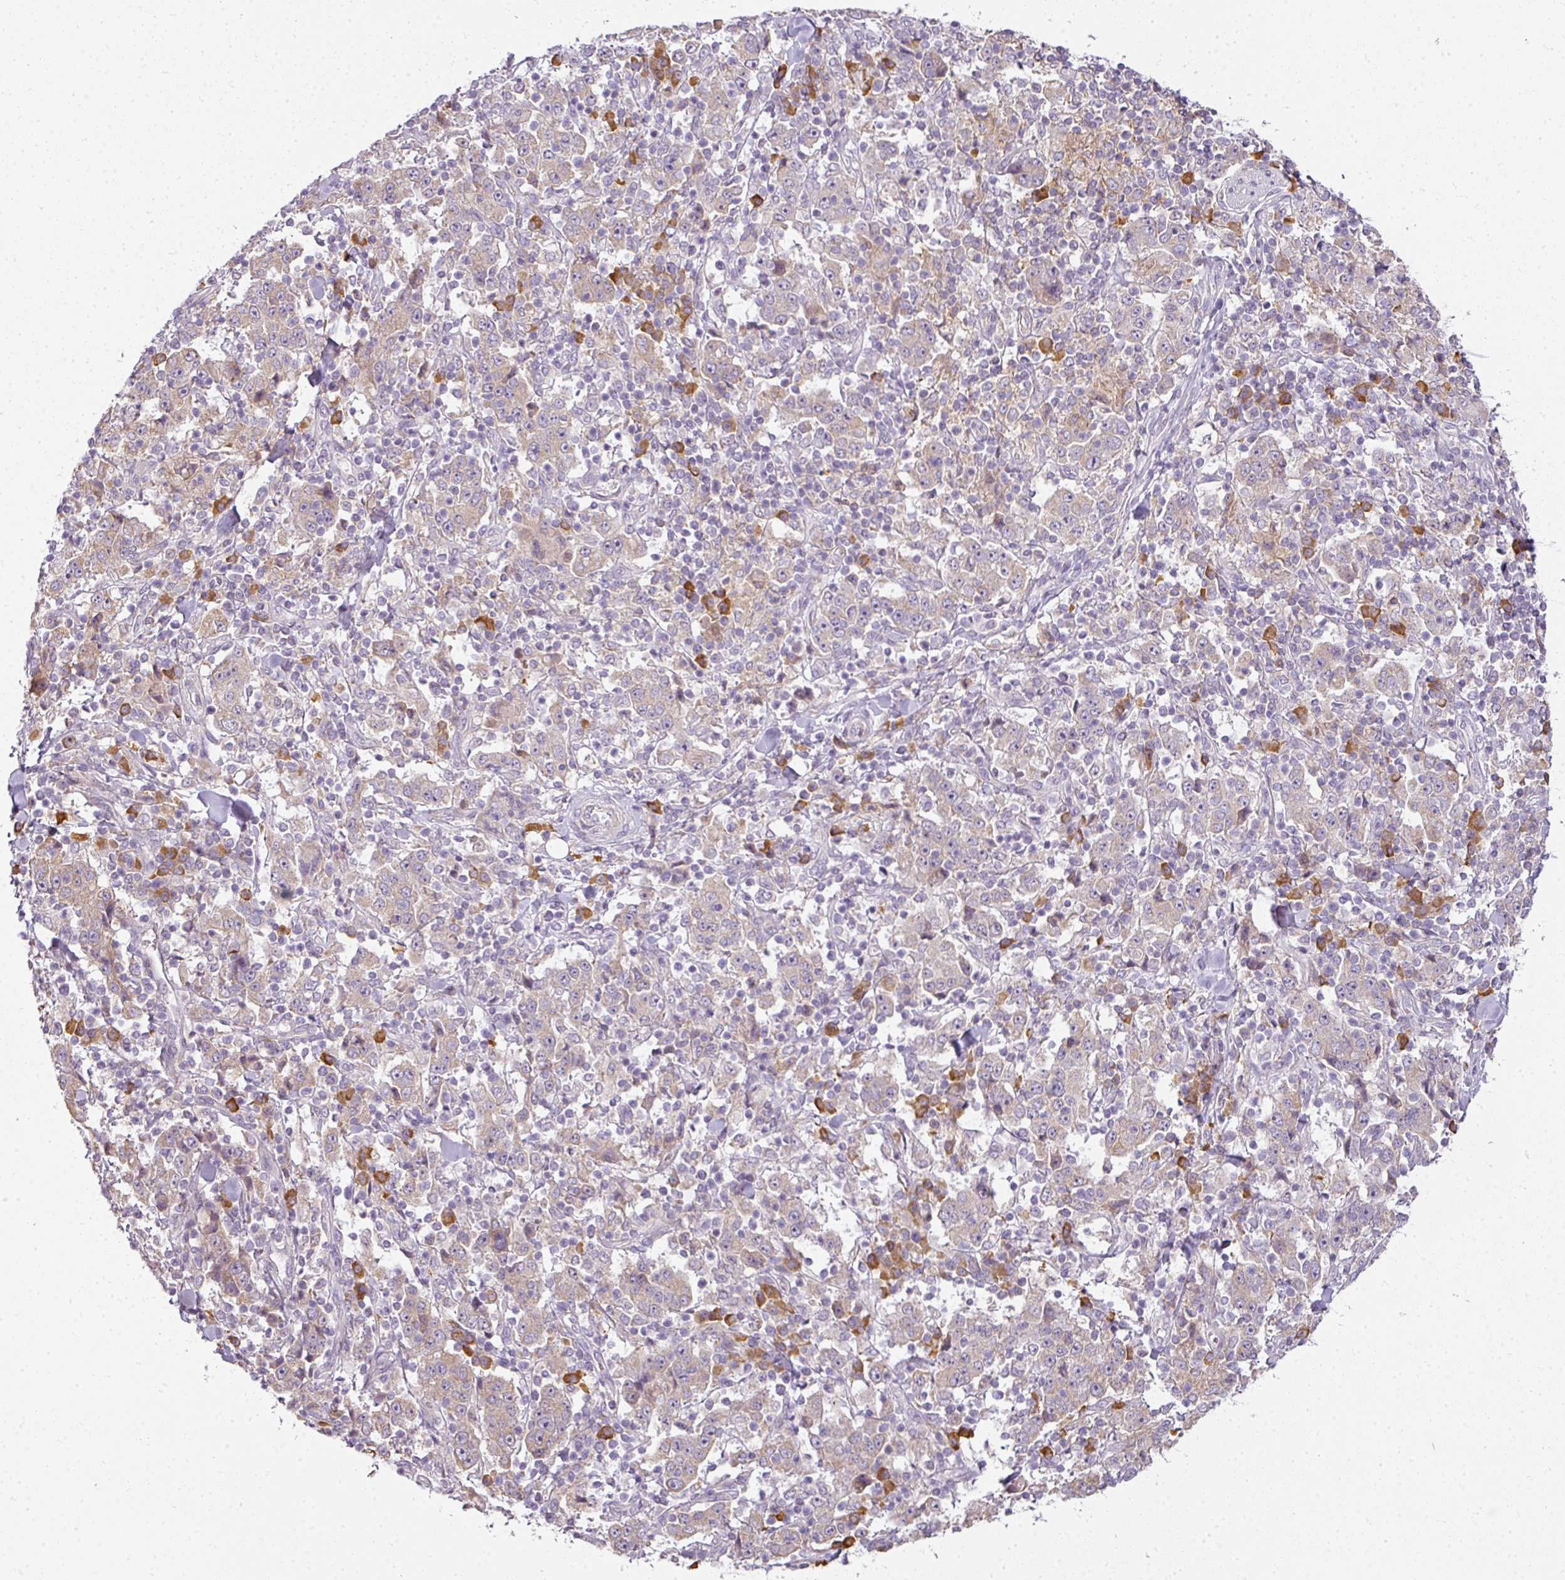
{"staining": {"intensity": "weak", "quantity": ">75%", "location": "cytoplasmic/membranous"}, "tissue": "stomach cancer", "cell_type": "Tumor cells", "image_type": "cancer", "snomed": [{"axis": "morphology", "description": "Normal tissue, NOS"}, {"axis": "morphology", "description": "Adenocarcinoma, NOS"}, {"axis": "topography", "description": "Stomach, upper"}, {"axis": "topography", "description": "Stomach"}], "caption": "Immunohistochemistry image of stomach adenocarcinoma stained for a protein (brown), which demonstrates low levels of weak cytoplasmic/membranous positivity in approximately >75% of tumor cells.", "gene": "LY75", "patient": {"sex": "male", "age": 59}}